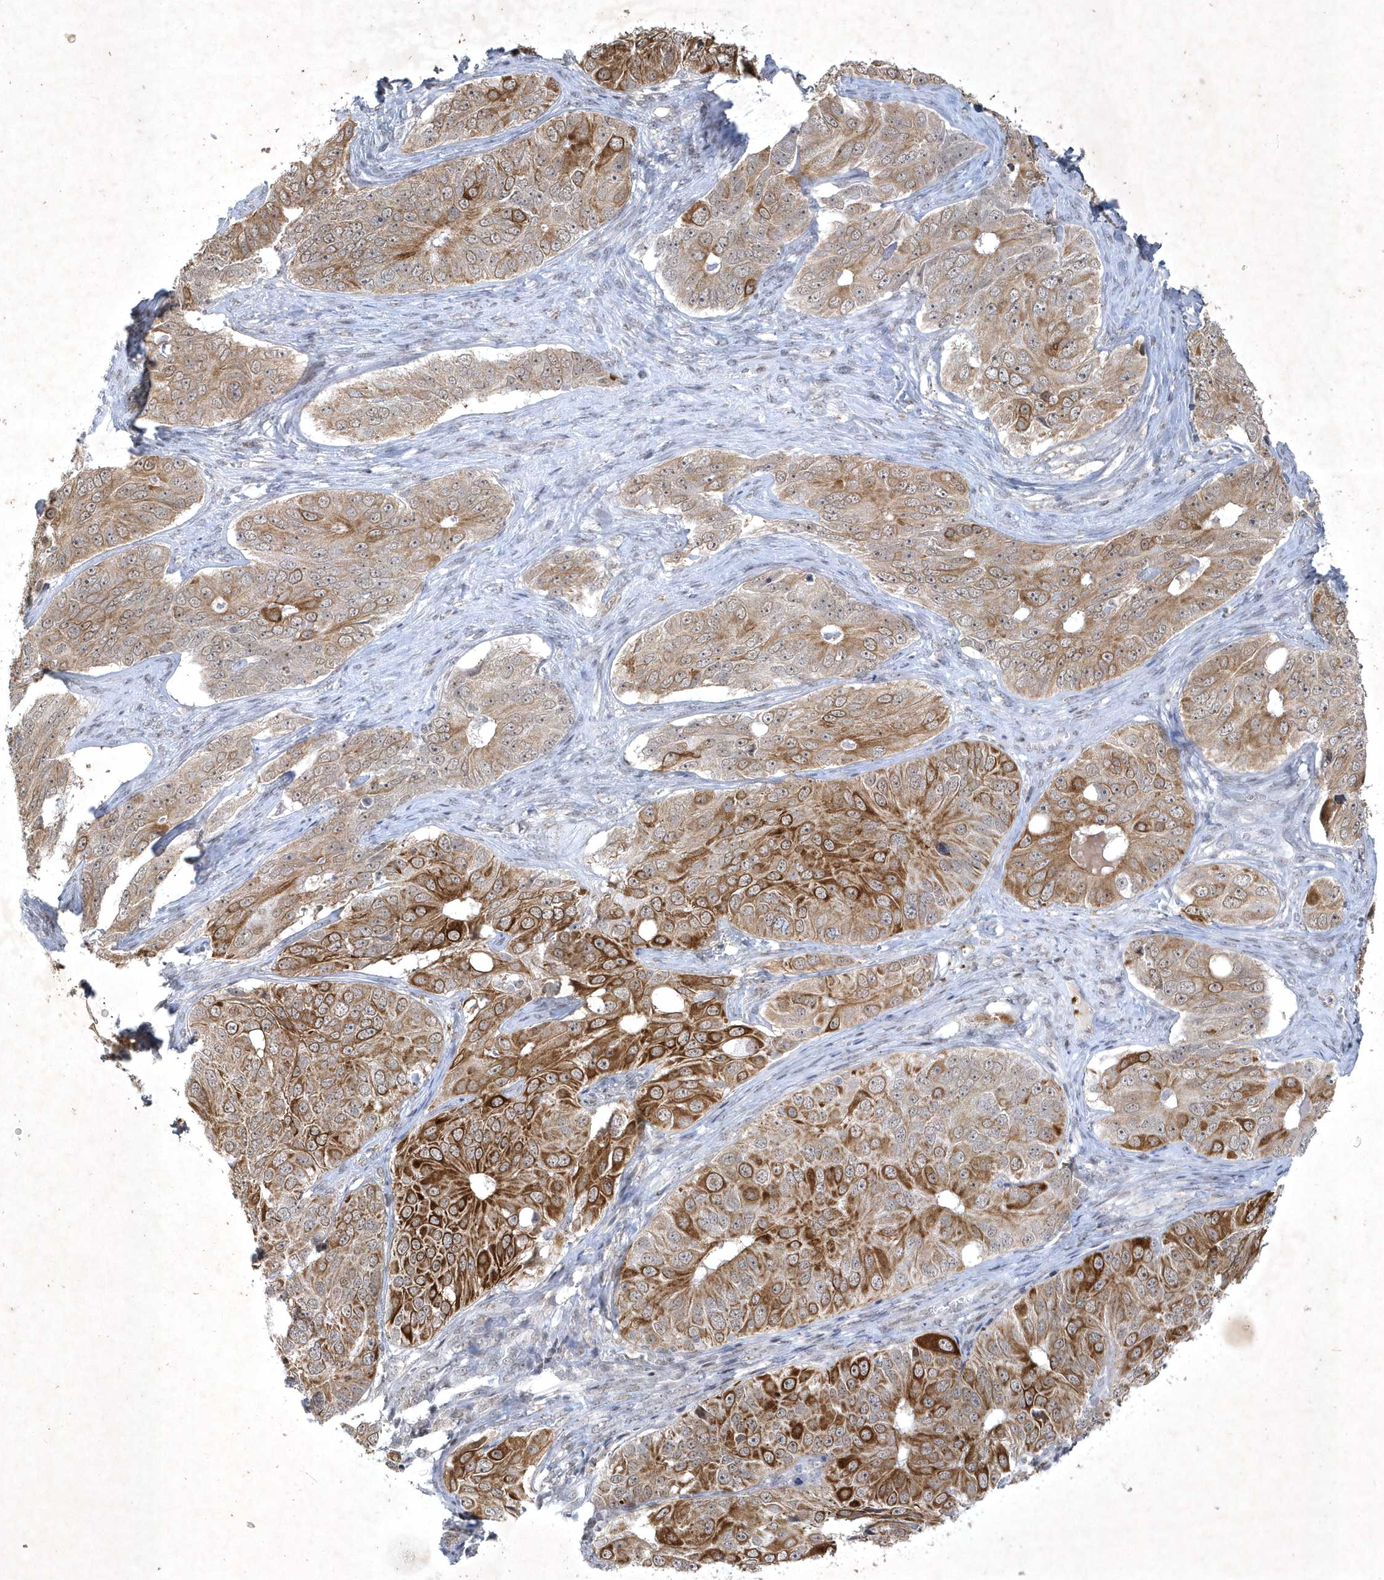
{"staining": {"intensity": "moderate", "quantity": ">75%", "location": "cytoplasmic/membranous"}, "tissue": "ovarian cancer", "cell_type": "Tumor cells", "image_type": "cancer", "snomed": [{"axis": "morphology", "description": "Carcinoma, endometroid"}, {"axis": "topography", "description": "Ovary"}], "caption": "Immunohistochemical staining of ovarian endometroid carcinoma demonstrates medium levels of moderate cytoplasmic/membranous protein staining in about >75% of tumor cells.", "gene": "ZBTB9", "patient": {"sex": "female", "age": 51}}